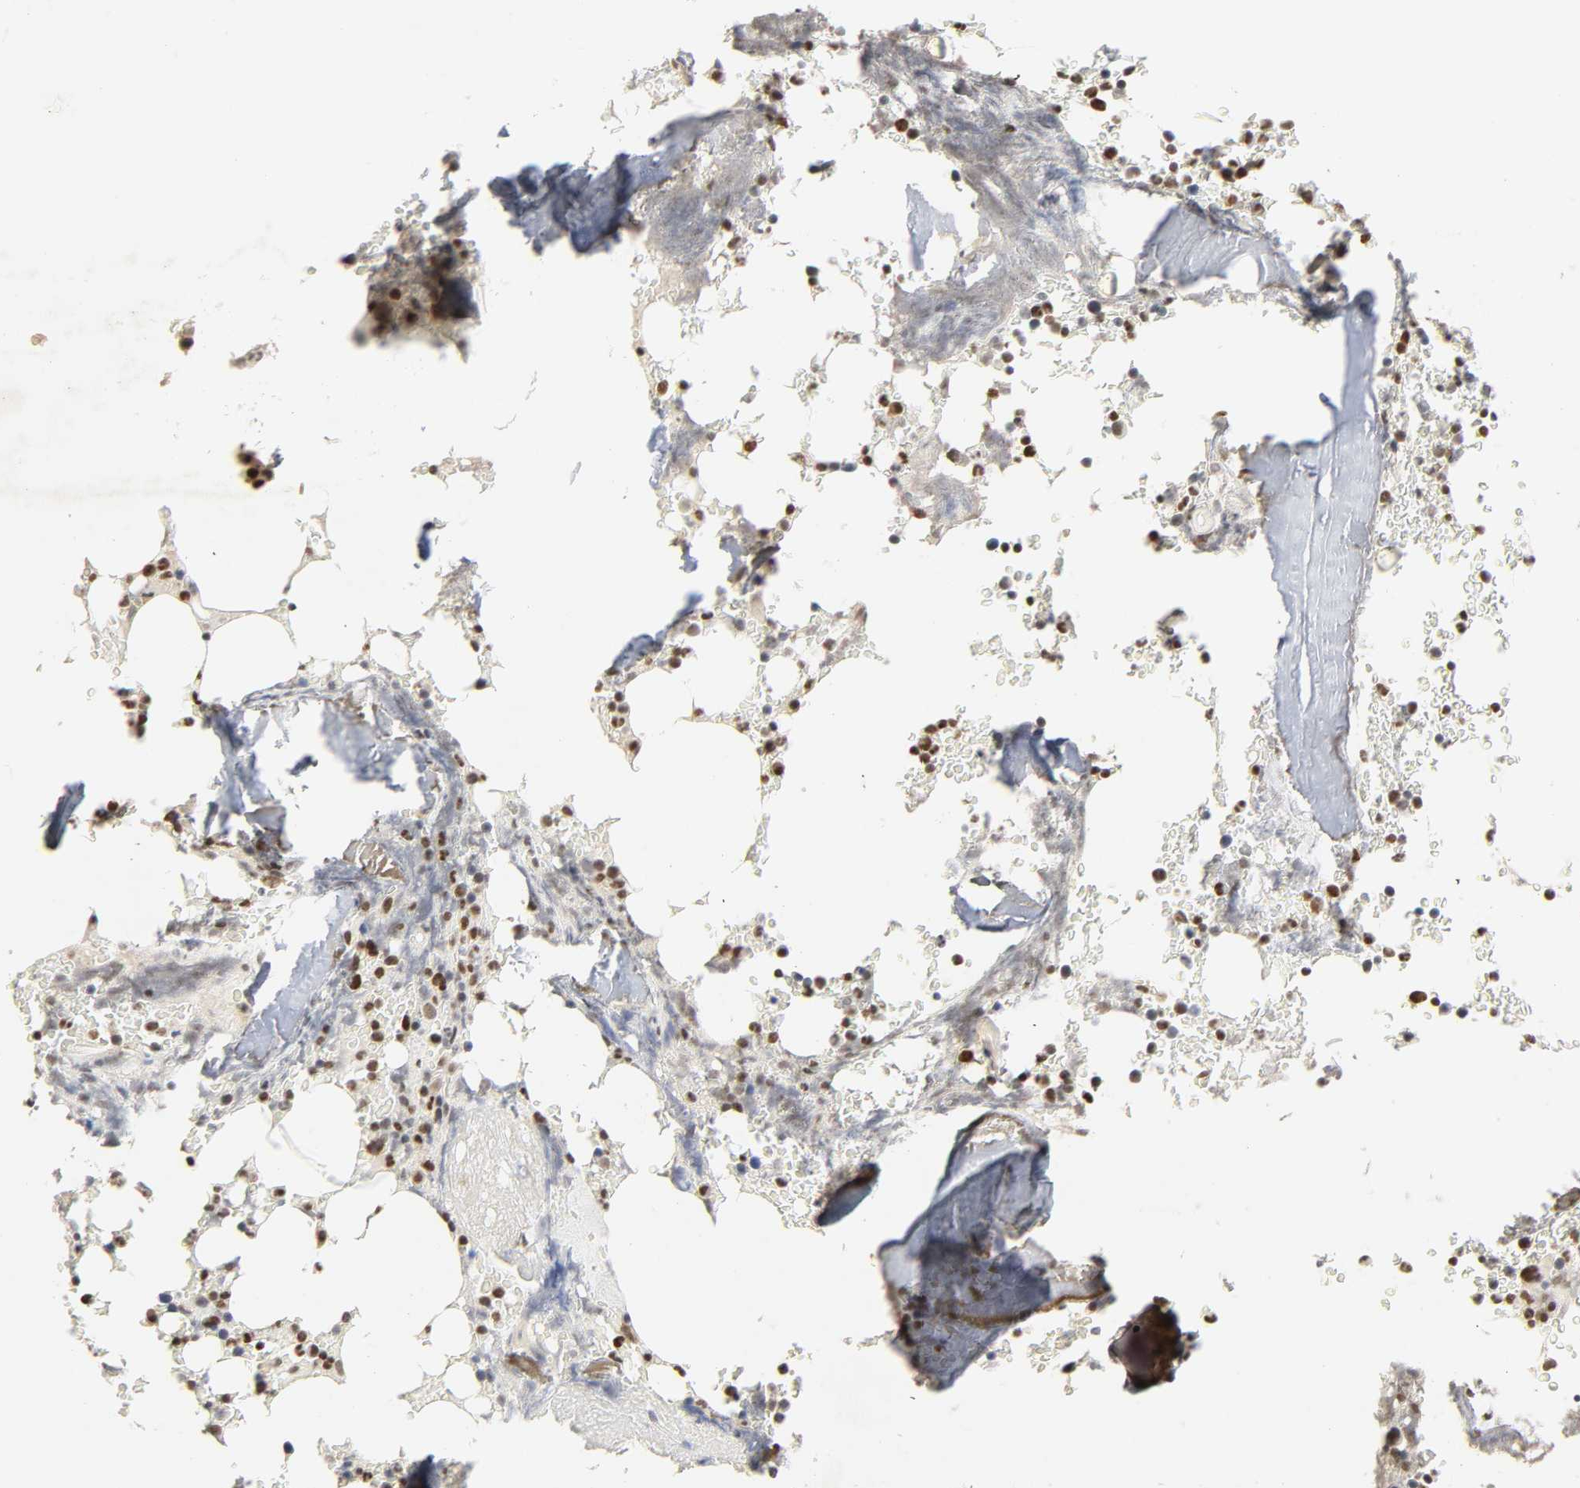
{"staining": {"intensity": "strong", "quantity": ">75%", "location": "nuclear"}, "tissue": "bone marrow", "cell_type": "Hematopoietic cells", "image_type": "normal", "snomed": [{"axis": "morphology", "description": "Normal tissue, NOS"}, {"axis": "topography", "description": "Bone marrow"}], "caption": "Bone marrow stained with IHC shows strong nuclear expression in about >75% of hematopoietic cells.", "gene": "NCOA6", "patient": {"sex": "female", "age": 66}}